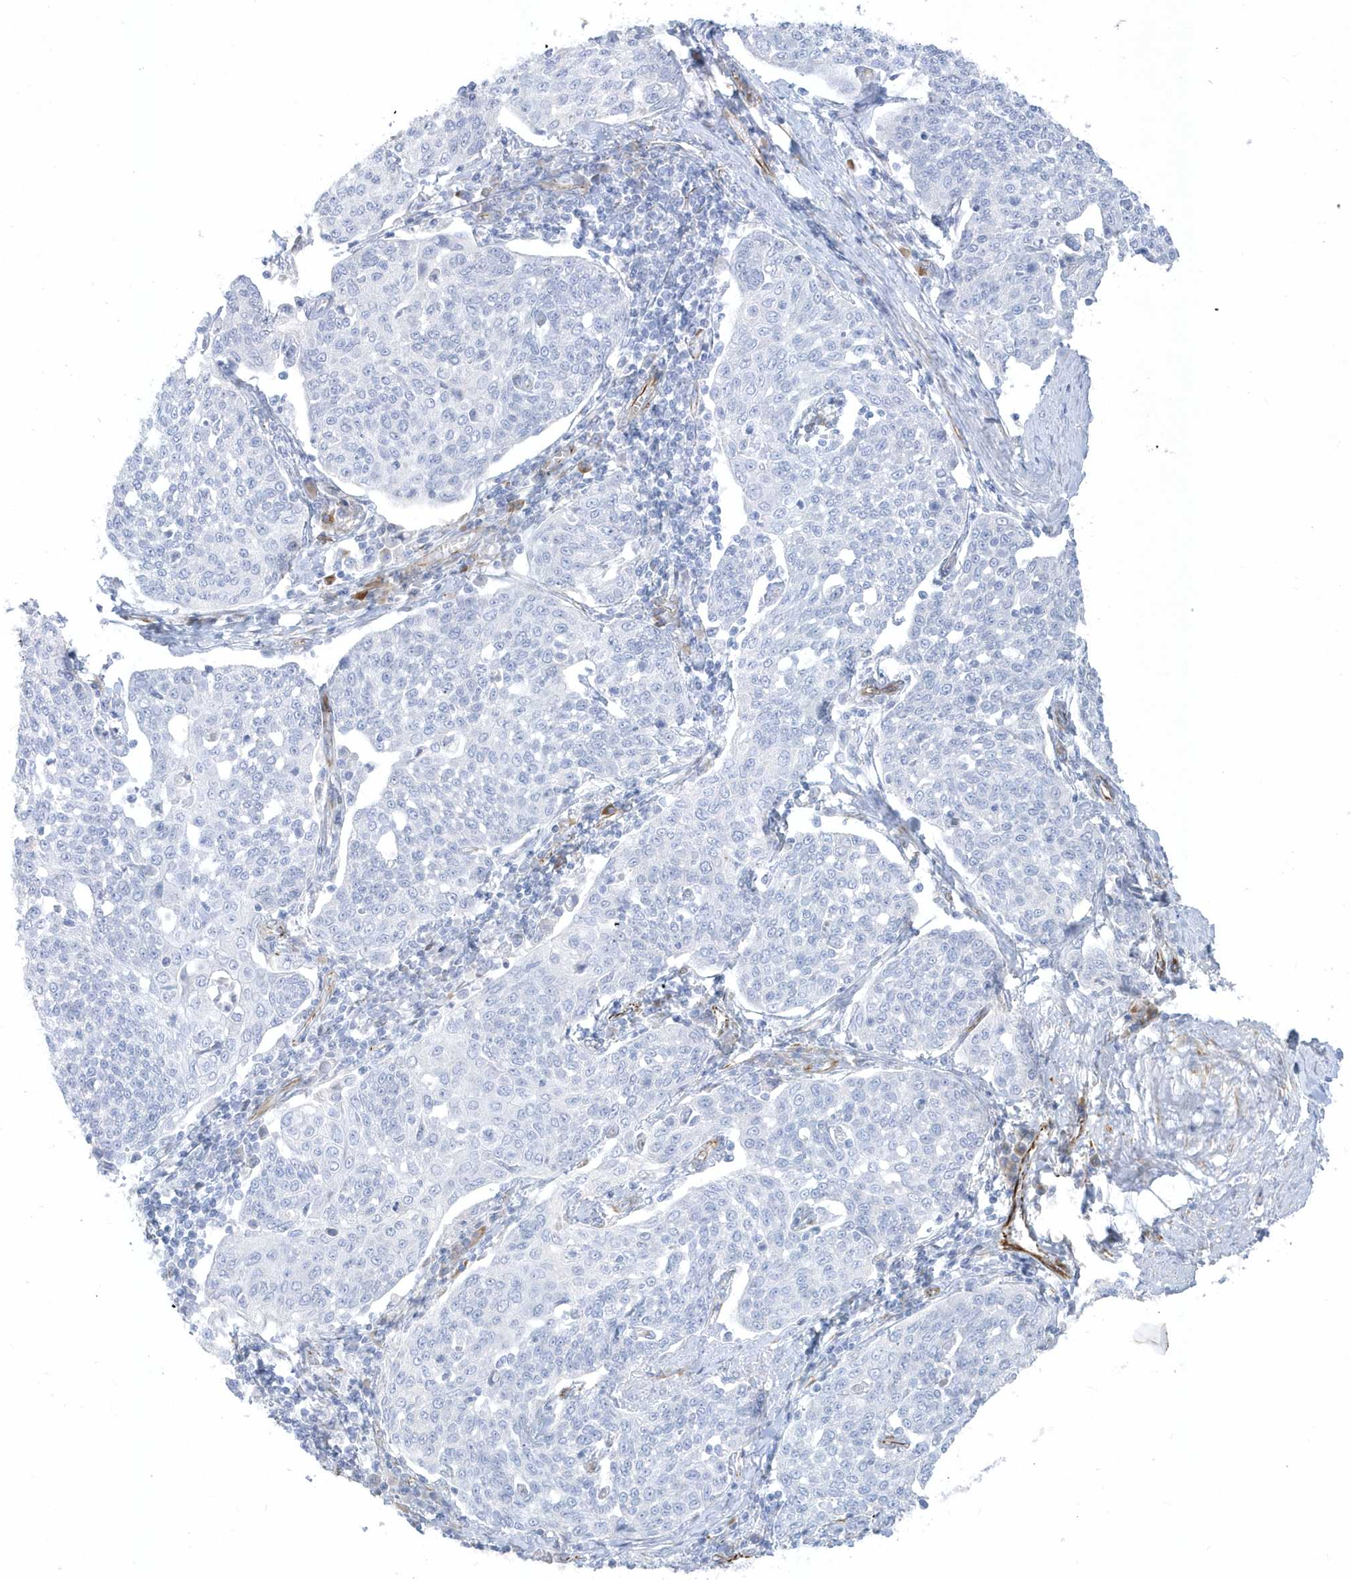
{"staining": {"intensity": "negative", "quantity": "none", "location": "none"}, "tissue": "cervical cancer", "cell_type": "Tumor cells", "image_type": "cancer", "snomed": [{"axis": "morphology", "description": "Squamous cell carcinoma, NOS"}, {"axis": "topography", "description": "Cervix"}], "caption": "The image reveals no staining of tumor cells in cervical cancer (squamous cell carcinoma).", "gene": "PPIL6", "patient": {"sex": "female", "age": 34}}